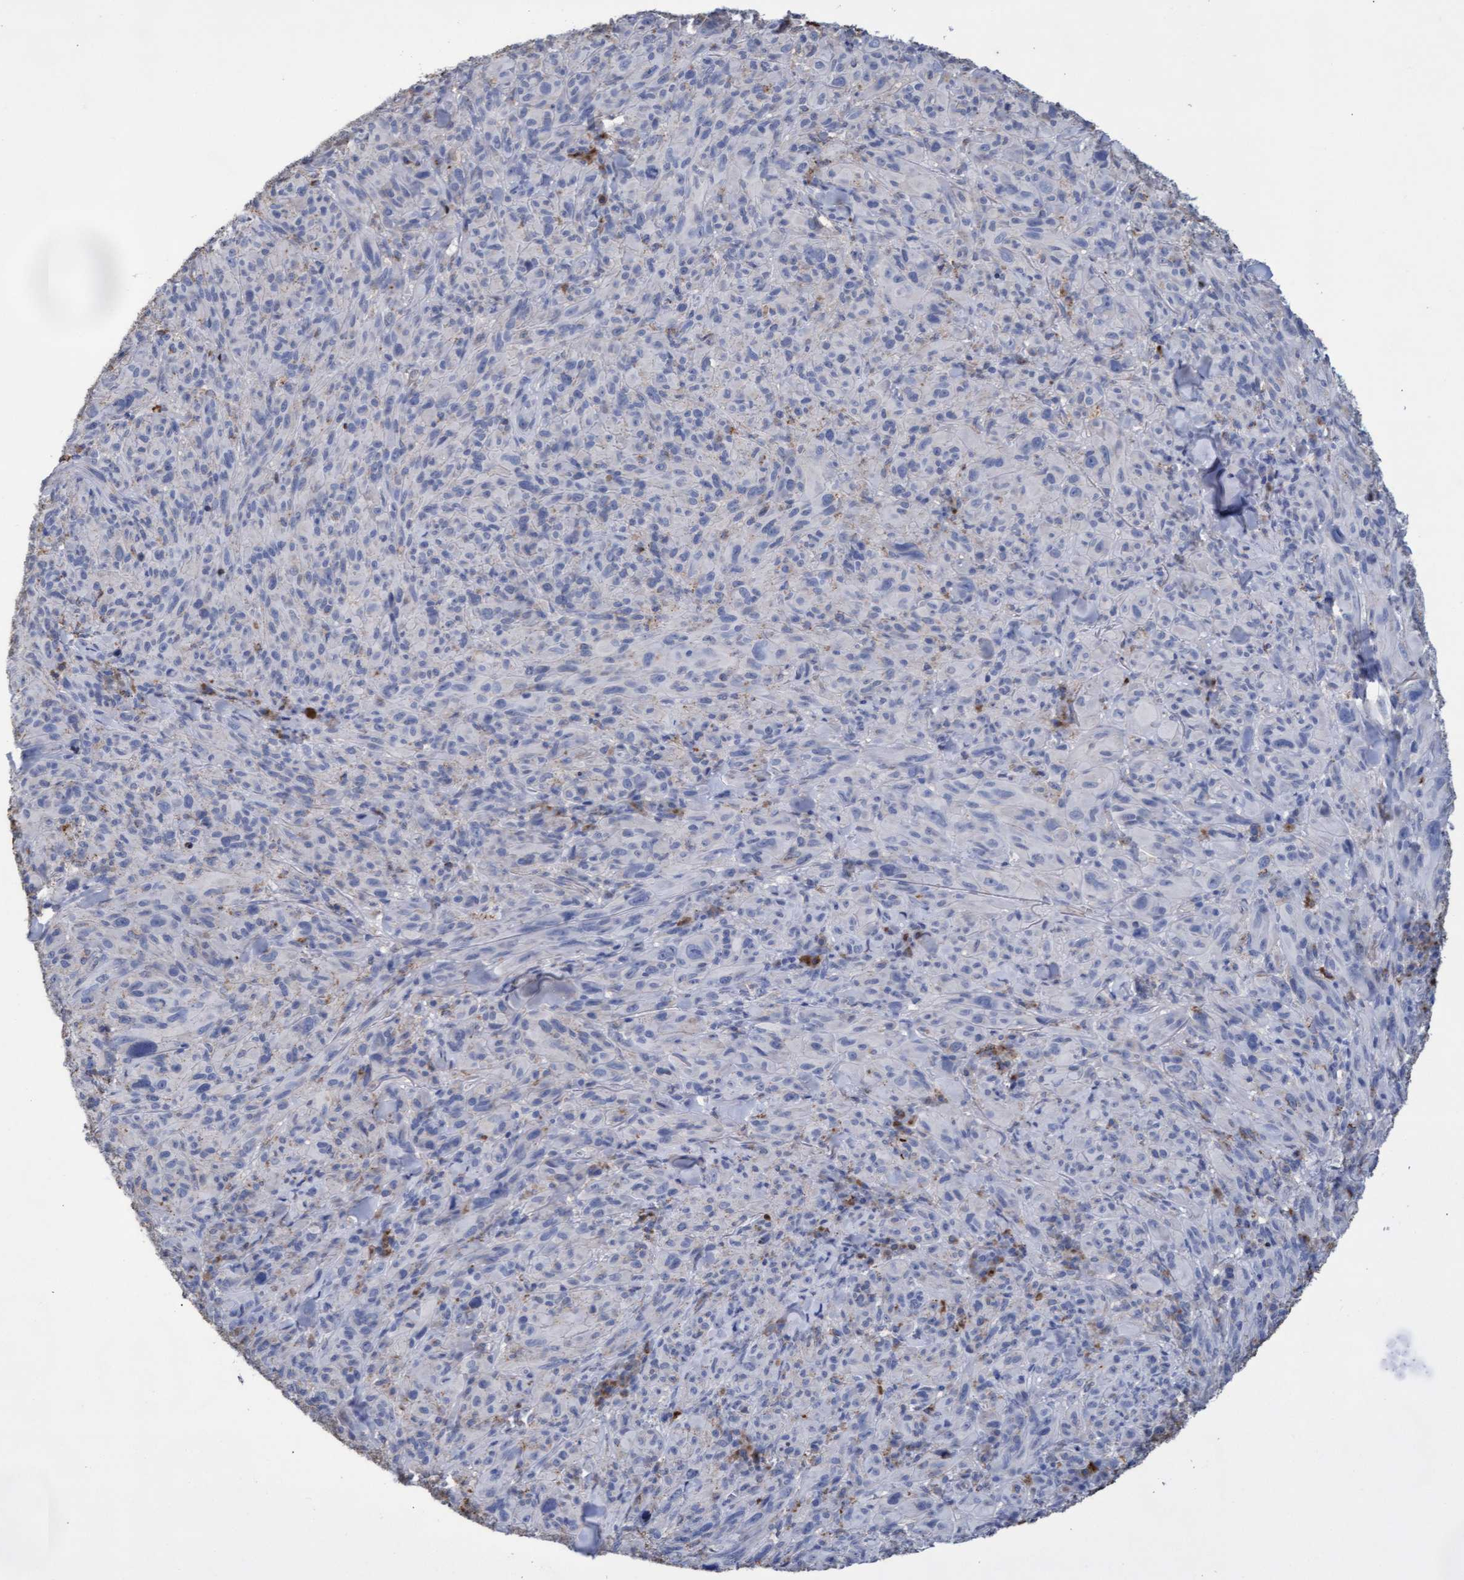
{"staining": {"intensity": "negative", "quantity": "none", "location": "none"}, "tissue": "melanoma", "cell_type": "Tumor cells", "image_type": "cancer", "snomed": [{"axis": "morphology", "description": "Malignant melanoma, NOS"}, {"axis": "topography", "description": "Skin of head"}], "caption": "Immunohistochemistry (IHC) of human malignant melanoma demonstrates no positivity in tumor cells.", "gene": "GPR39", "patient": {"sex": "male", "age": 96}}